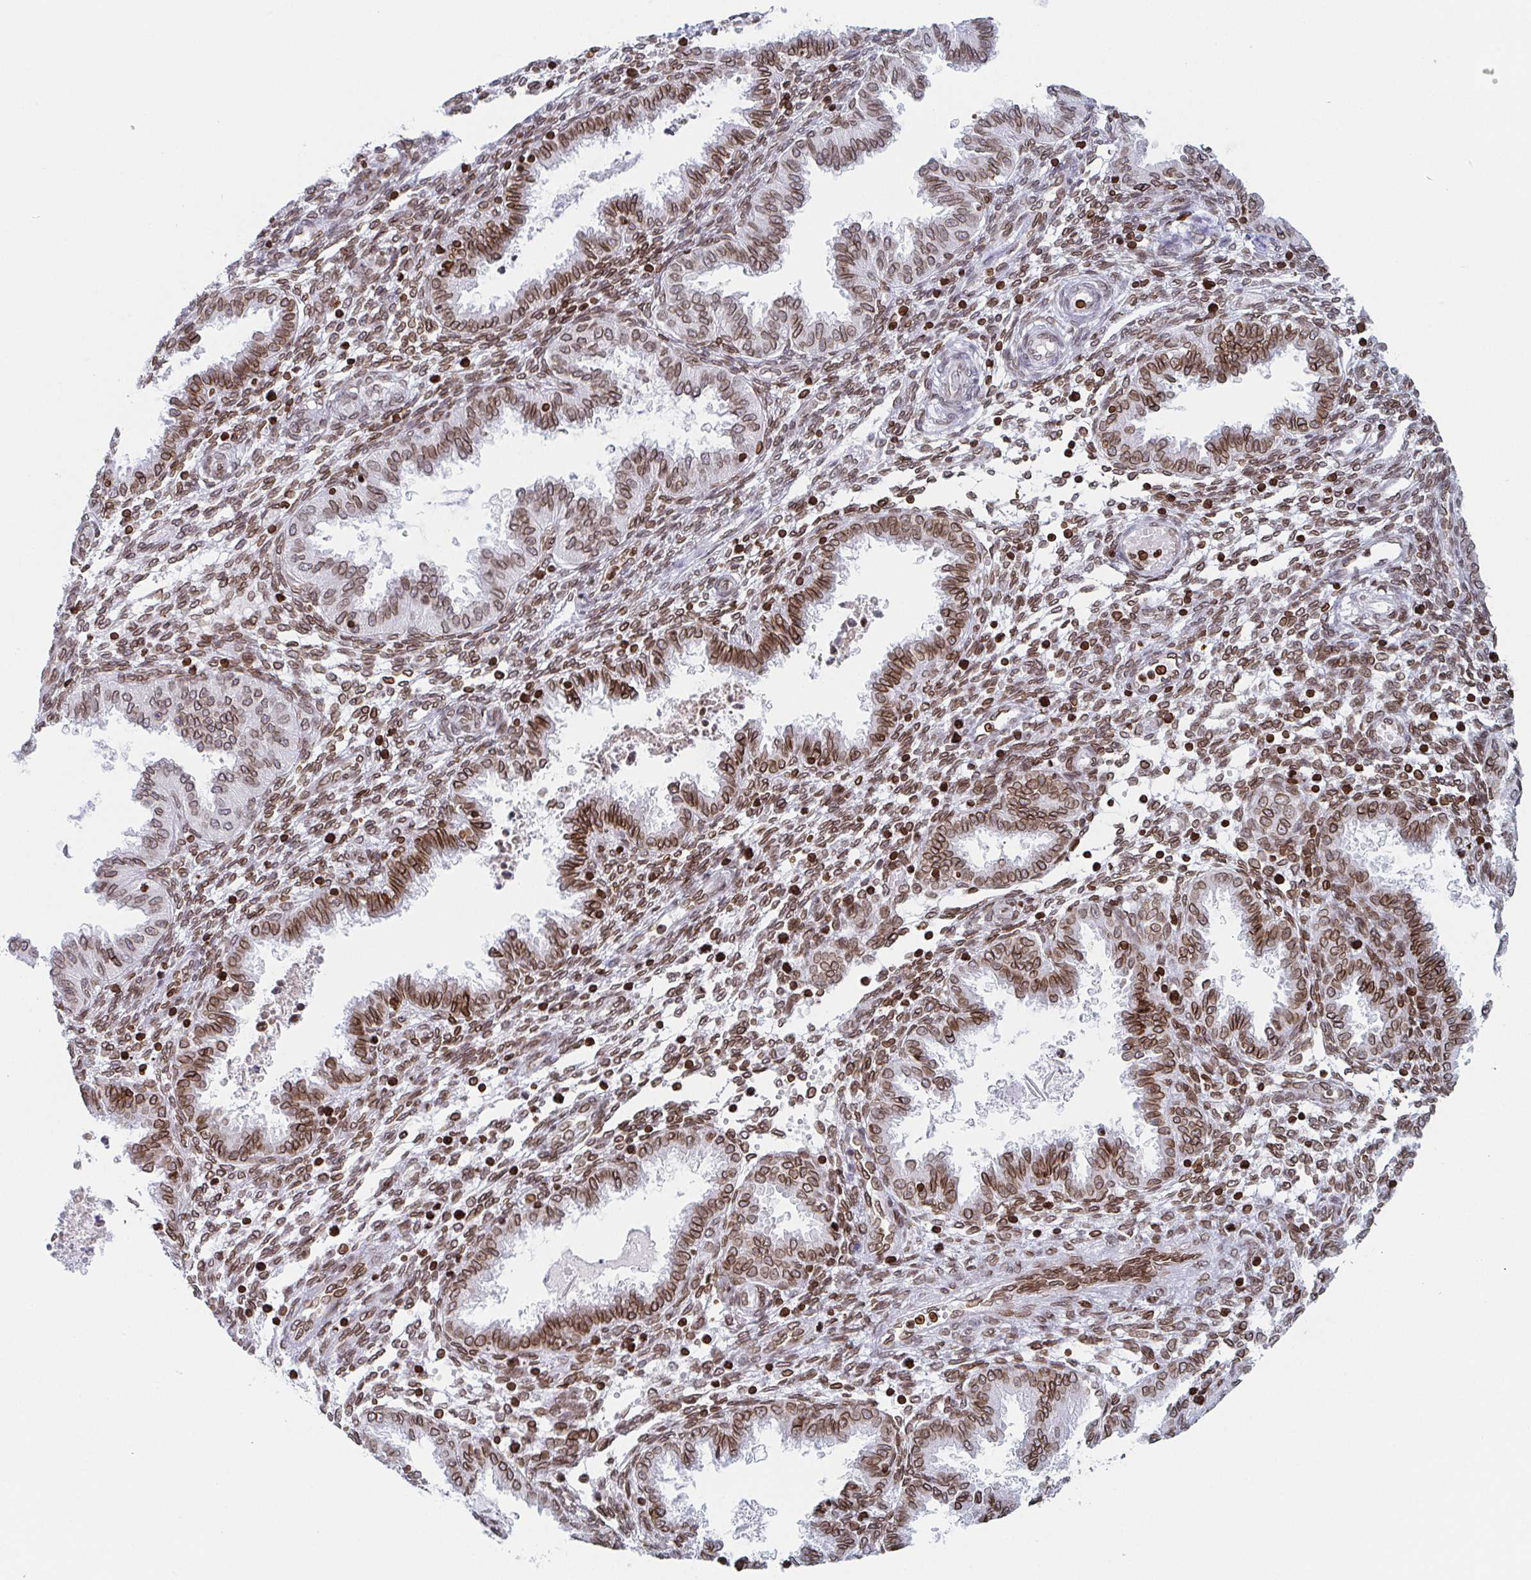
{"staining": {"intensity": "moderate", "quantity": "25%-75%", "location": "cytoplasmic/membranous,nuclear"}, "tissue": "endometrium", "cell_type": "Cells in endometrial stroma", "image_type": "normal", "snomed": [{"axis": "morphology", "description": "Normal tissue, NOS"}, {"axis": "topography", "description": "Endometrium"}], "caption": "Benign endometrium displays moderate cytoplasmic/membranous,nuclear expression in about 25%-75% of cells in endometrial stroma, visualized by immunohistochemistry.", "gene": "BTBD7", "patient": {"sex": "female", "age": 33}}